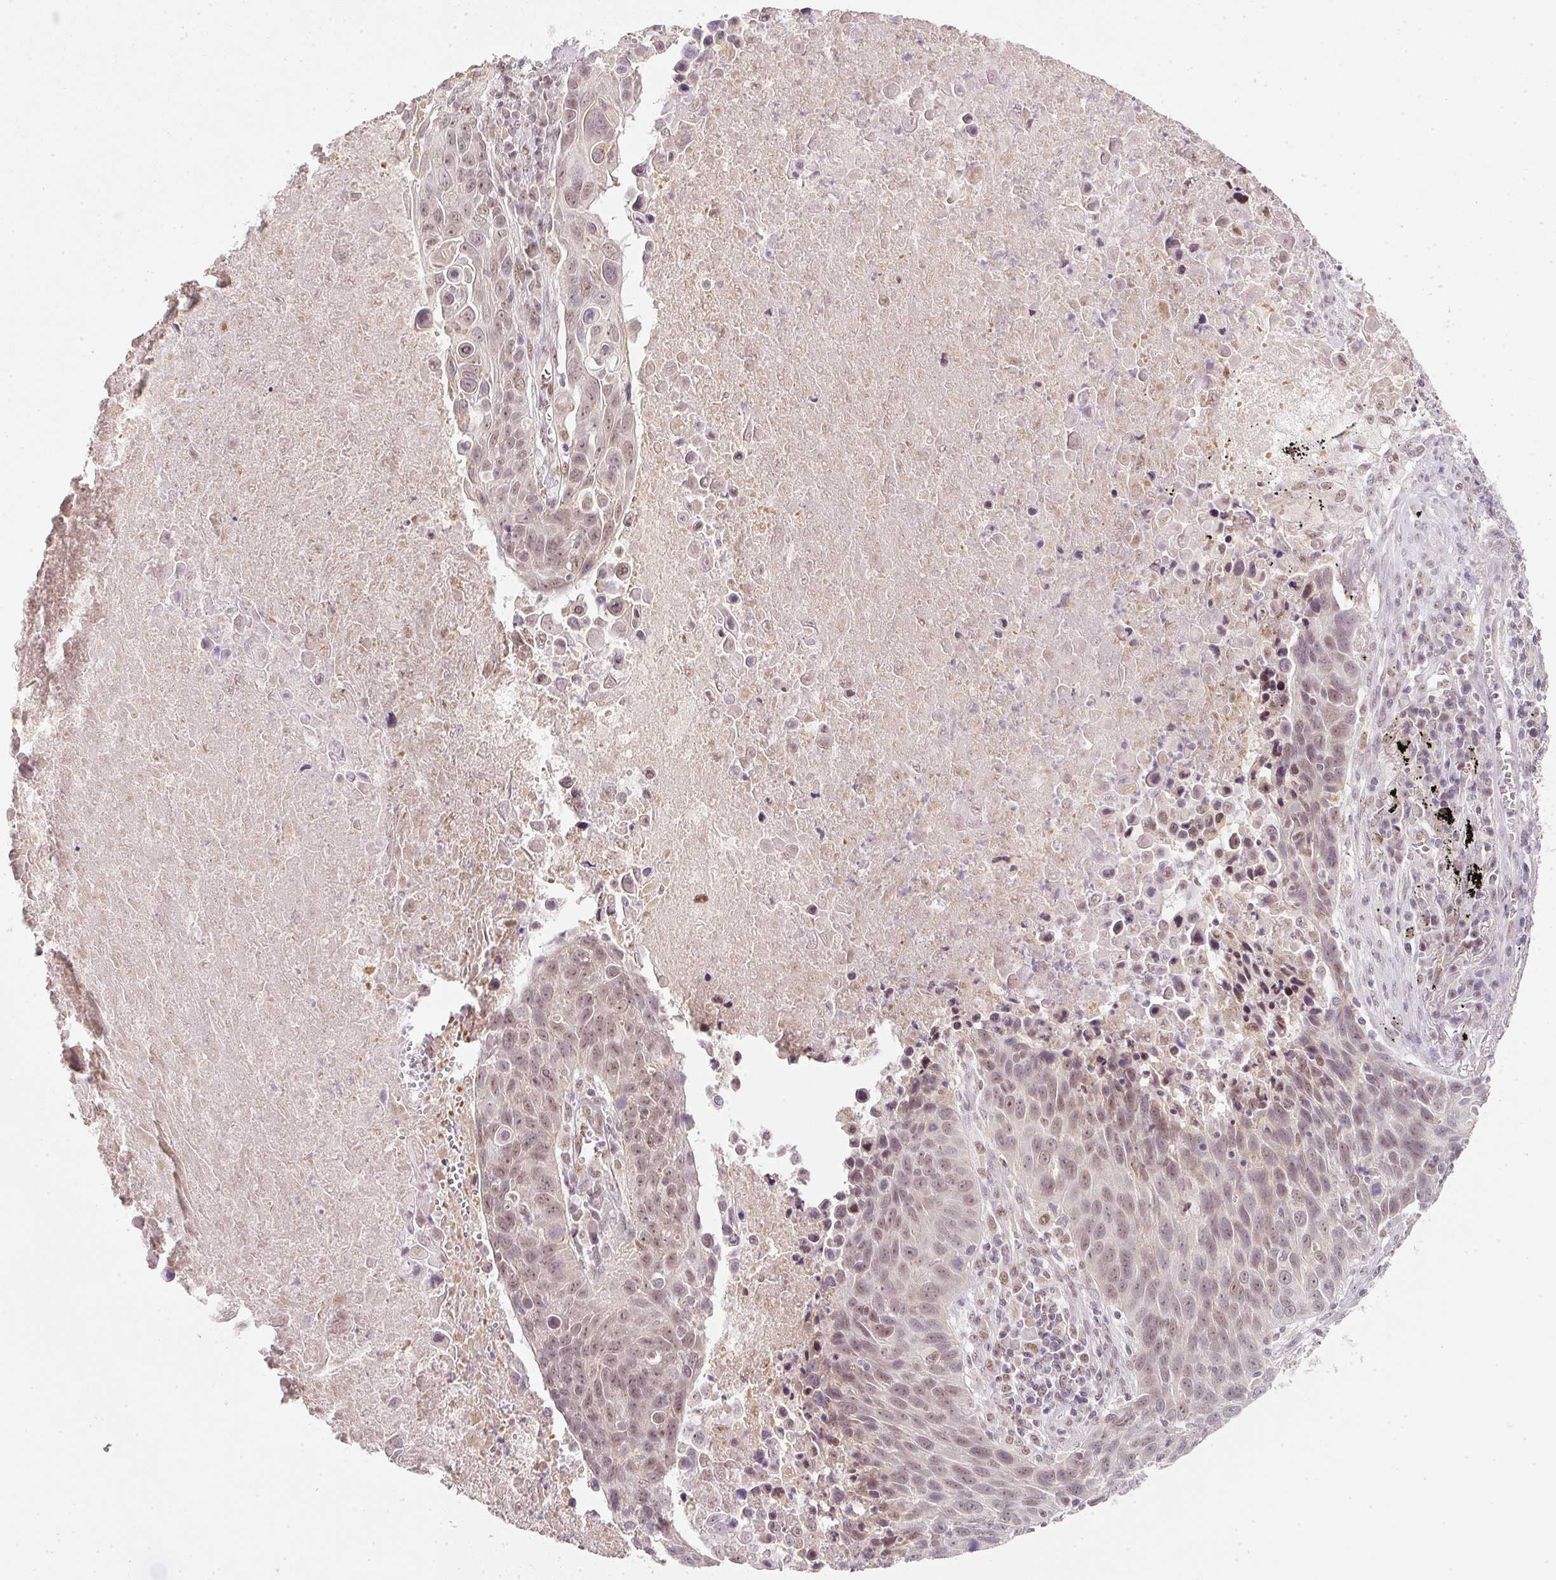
{"staining": {"intensity": "weak", "quantity": ">75%", "location": "nuclear"}, "tissue": "lung cancer", "cell_type": "Tumor cells", "image_type": "cancer", "snomed": [{"axis": "morphology", "description": "Squamous cell carcinoma, NOS"}, {"axis": "topography", "description": "Lung"}], "caption": "This is an image of IHC staining of squamous cell carcinoma (lung), which shows weak positivity in the nuclear of tumor cells.", "gene": "FSTL3", "patient": {"sex": "male", "age": 78}}